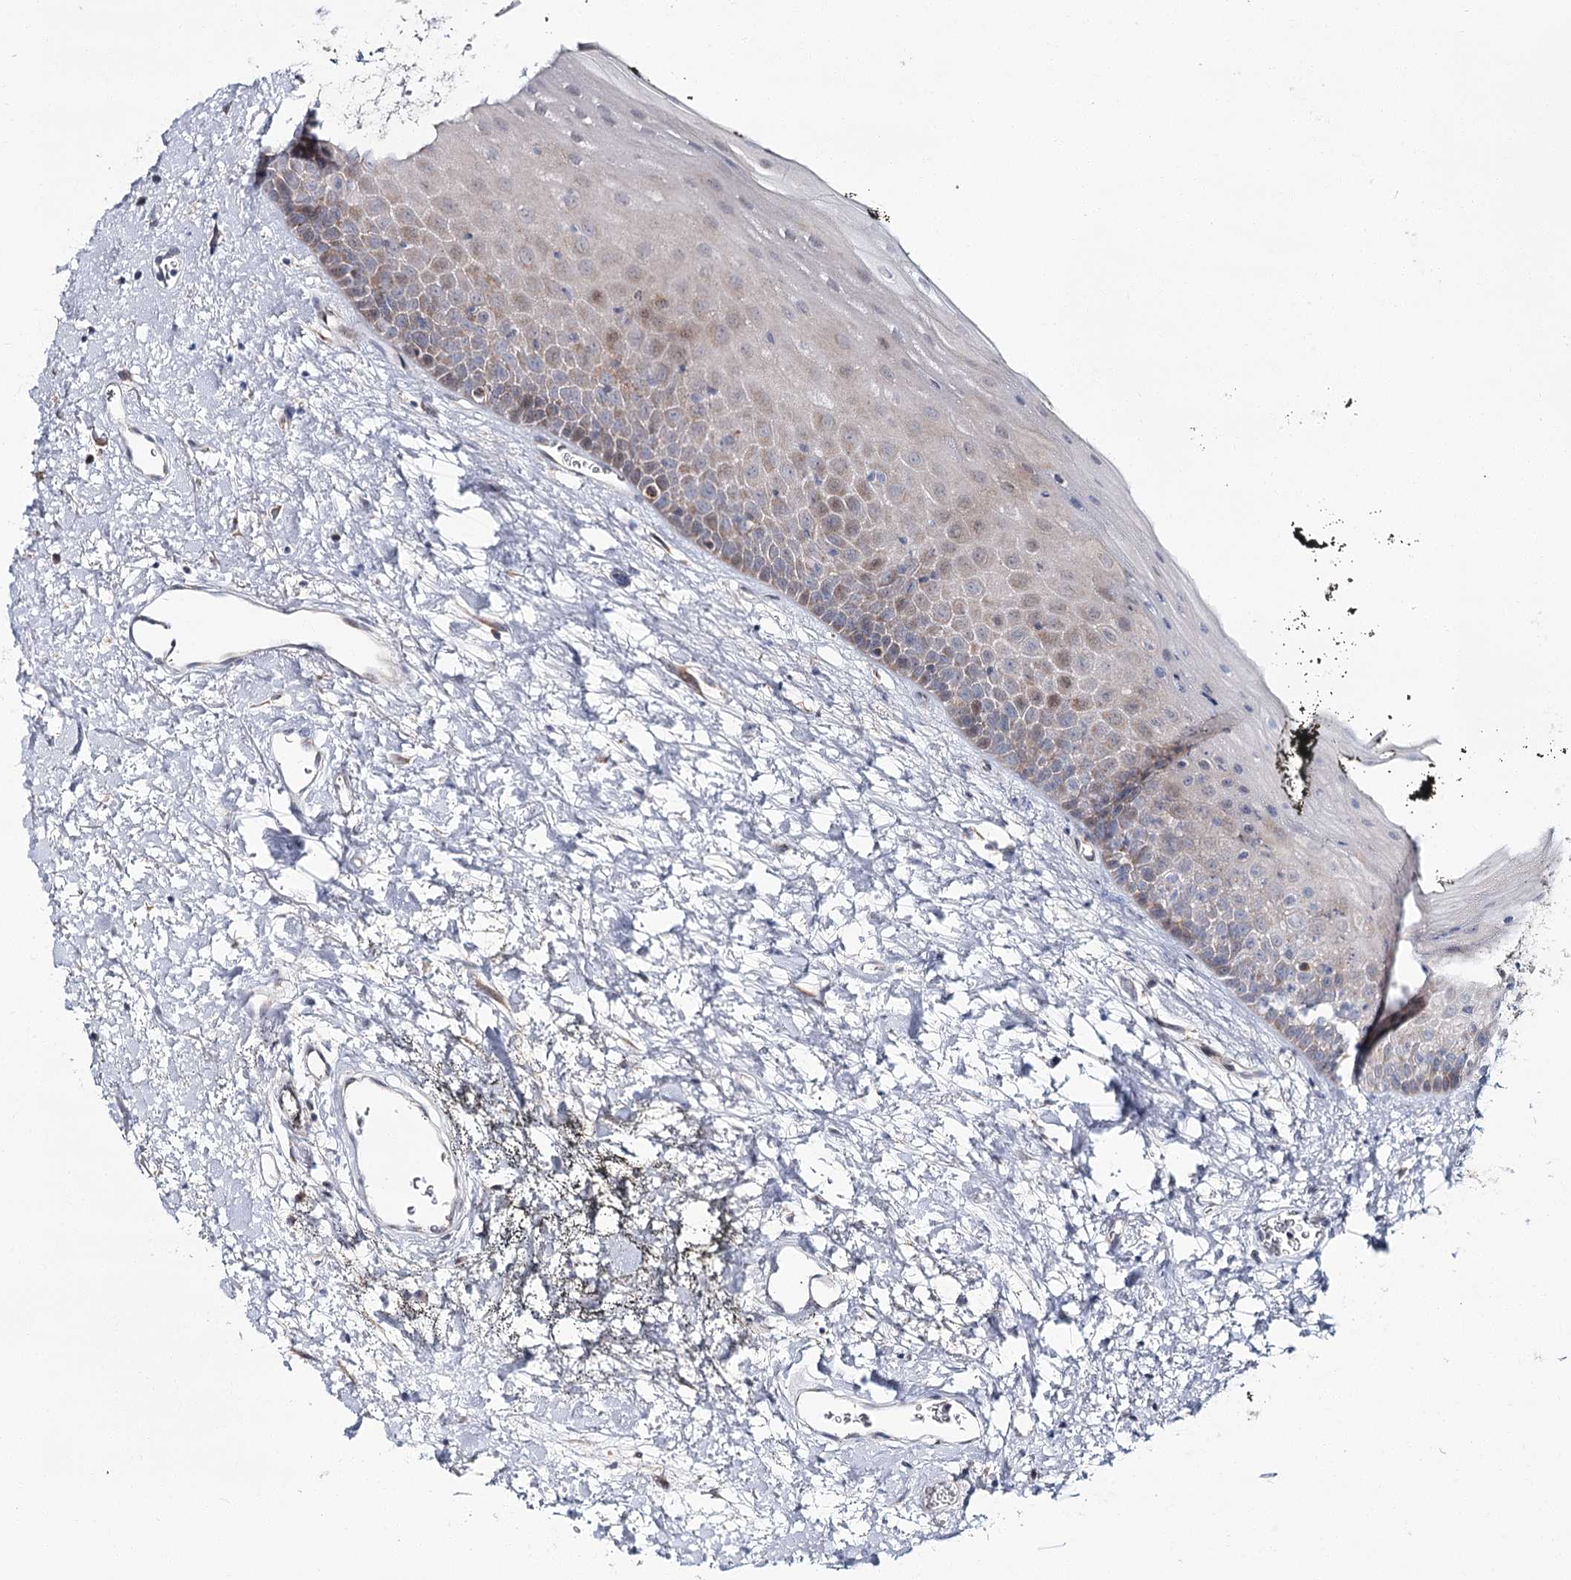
{"staining": {"intensity": "negative", "quantity": "none", "location": "none"}, "tissue": "oral mucosa", "cell_type": "Squamous epithelial cells", "image_type": "normal", "snomed": [{"axis": "morphology", "description": "Normal tissue, NOS"}, {"axis": "topography", "description": "Oral tissue"}], "caption": "DAB (3,3'-diaminobenzidine) immunohistochemical staining of benign oral mucosa displays no significant staining in squamous epithelial cells.", "gene": "CPLANE1", "patient": {"sex": "male", "age": 74}}